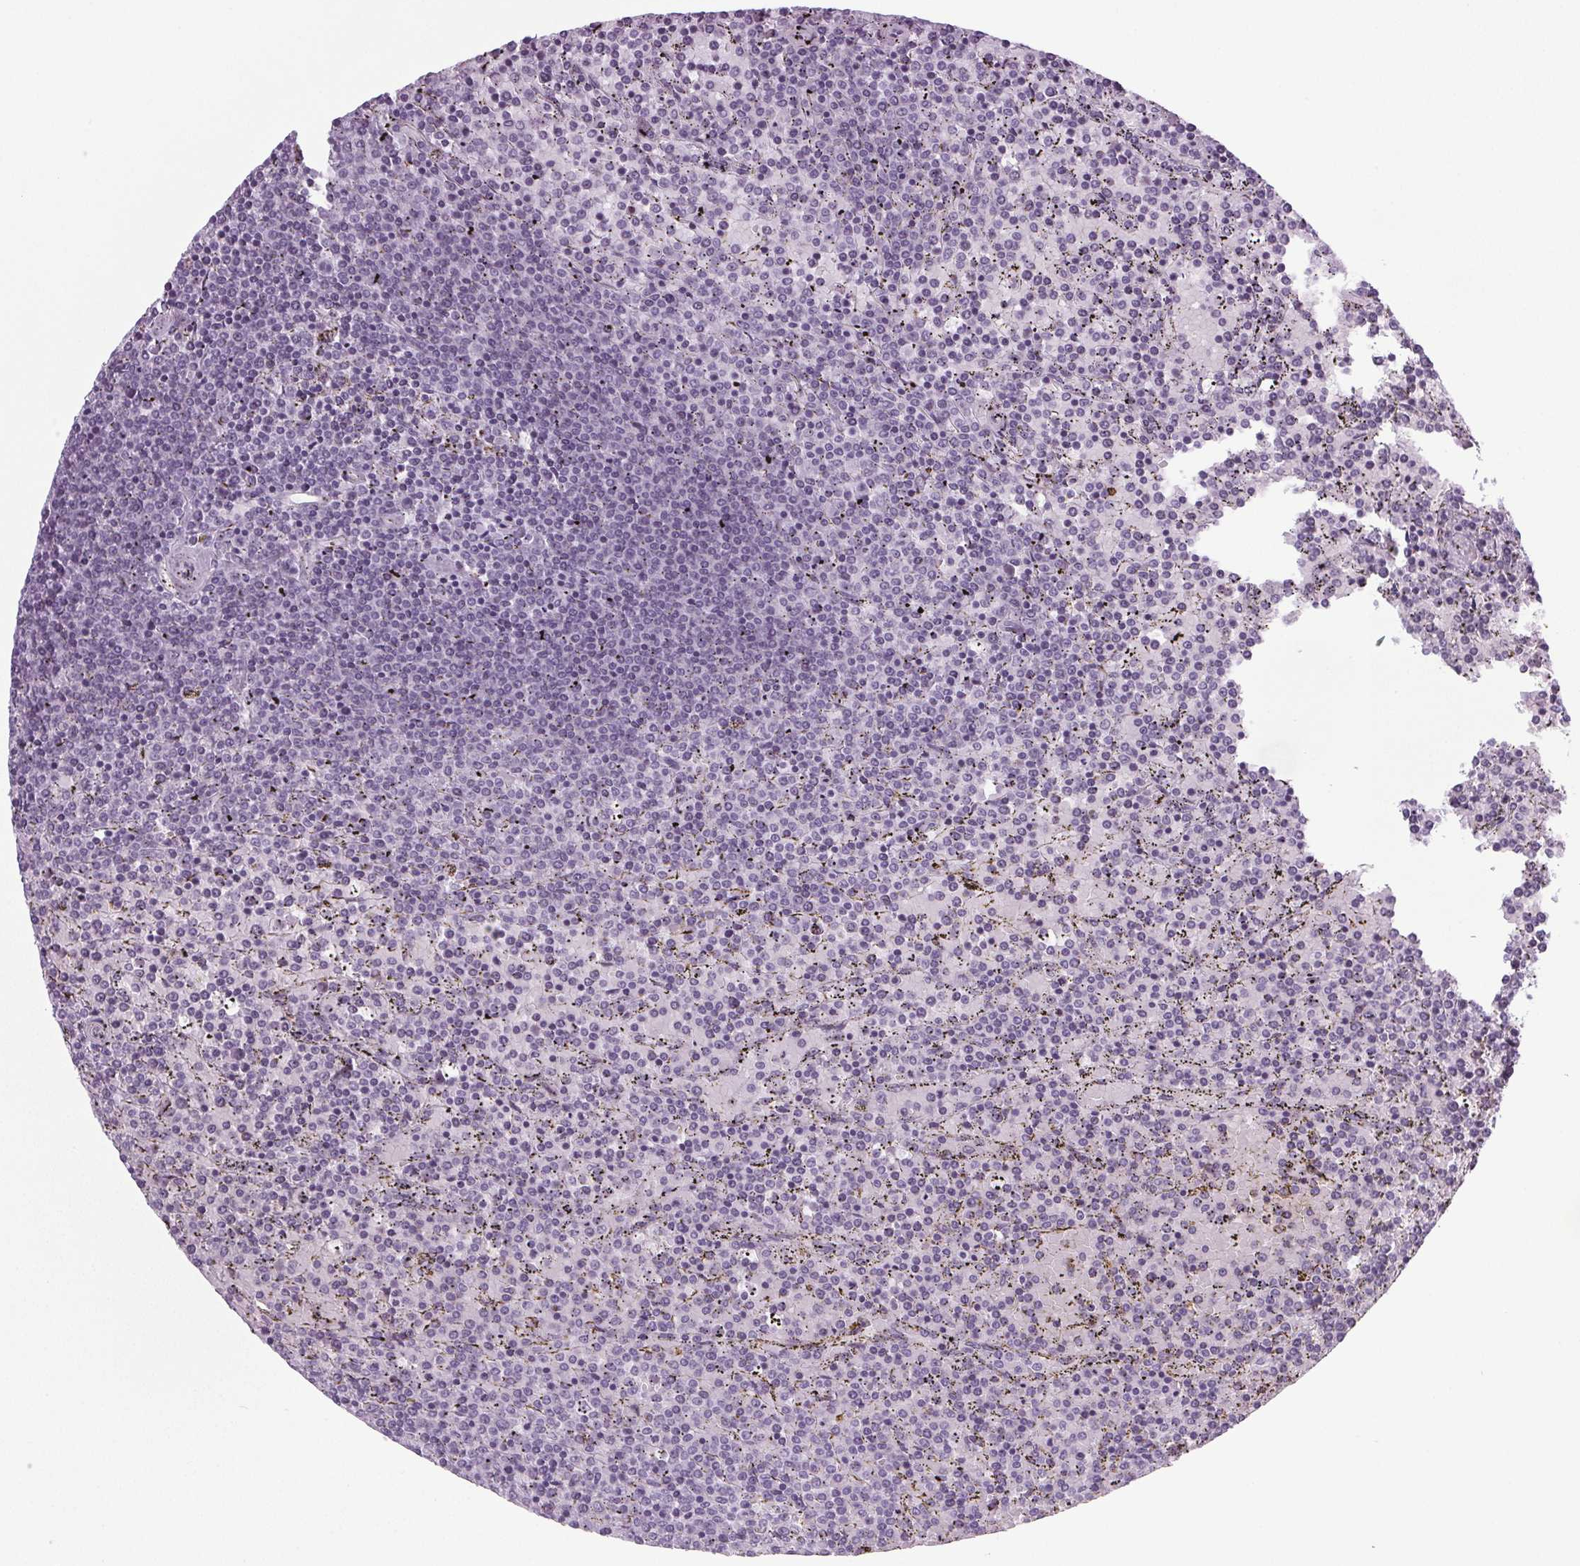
{"staining": {"intensity": "negative", "quantity": "none", "location": "none"}, "tissue": "lymphoma", "cell_type": "Tumor cells", "image_type": "cancer", "snomed": [{"axis": "morphology", "description": "Malignant lymphoma, non-Hodgkin's type, Low grade"}, {"axis": "topography", "description": "Spleen"}], "caption": "Image shows no significant protein expression in tumor cells of malignant lymphoma, non-Hodgkin's type (low-grade). (Immunohistochemistry (ihc), brightfield microscopy, high magnification).", "gene": "IGF2BP1", "patient": {"sex": "female", "age": 77}}